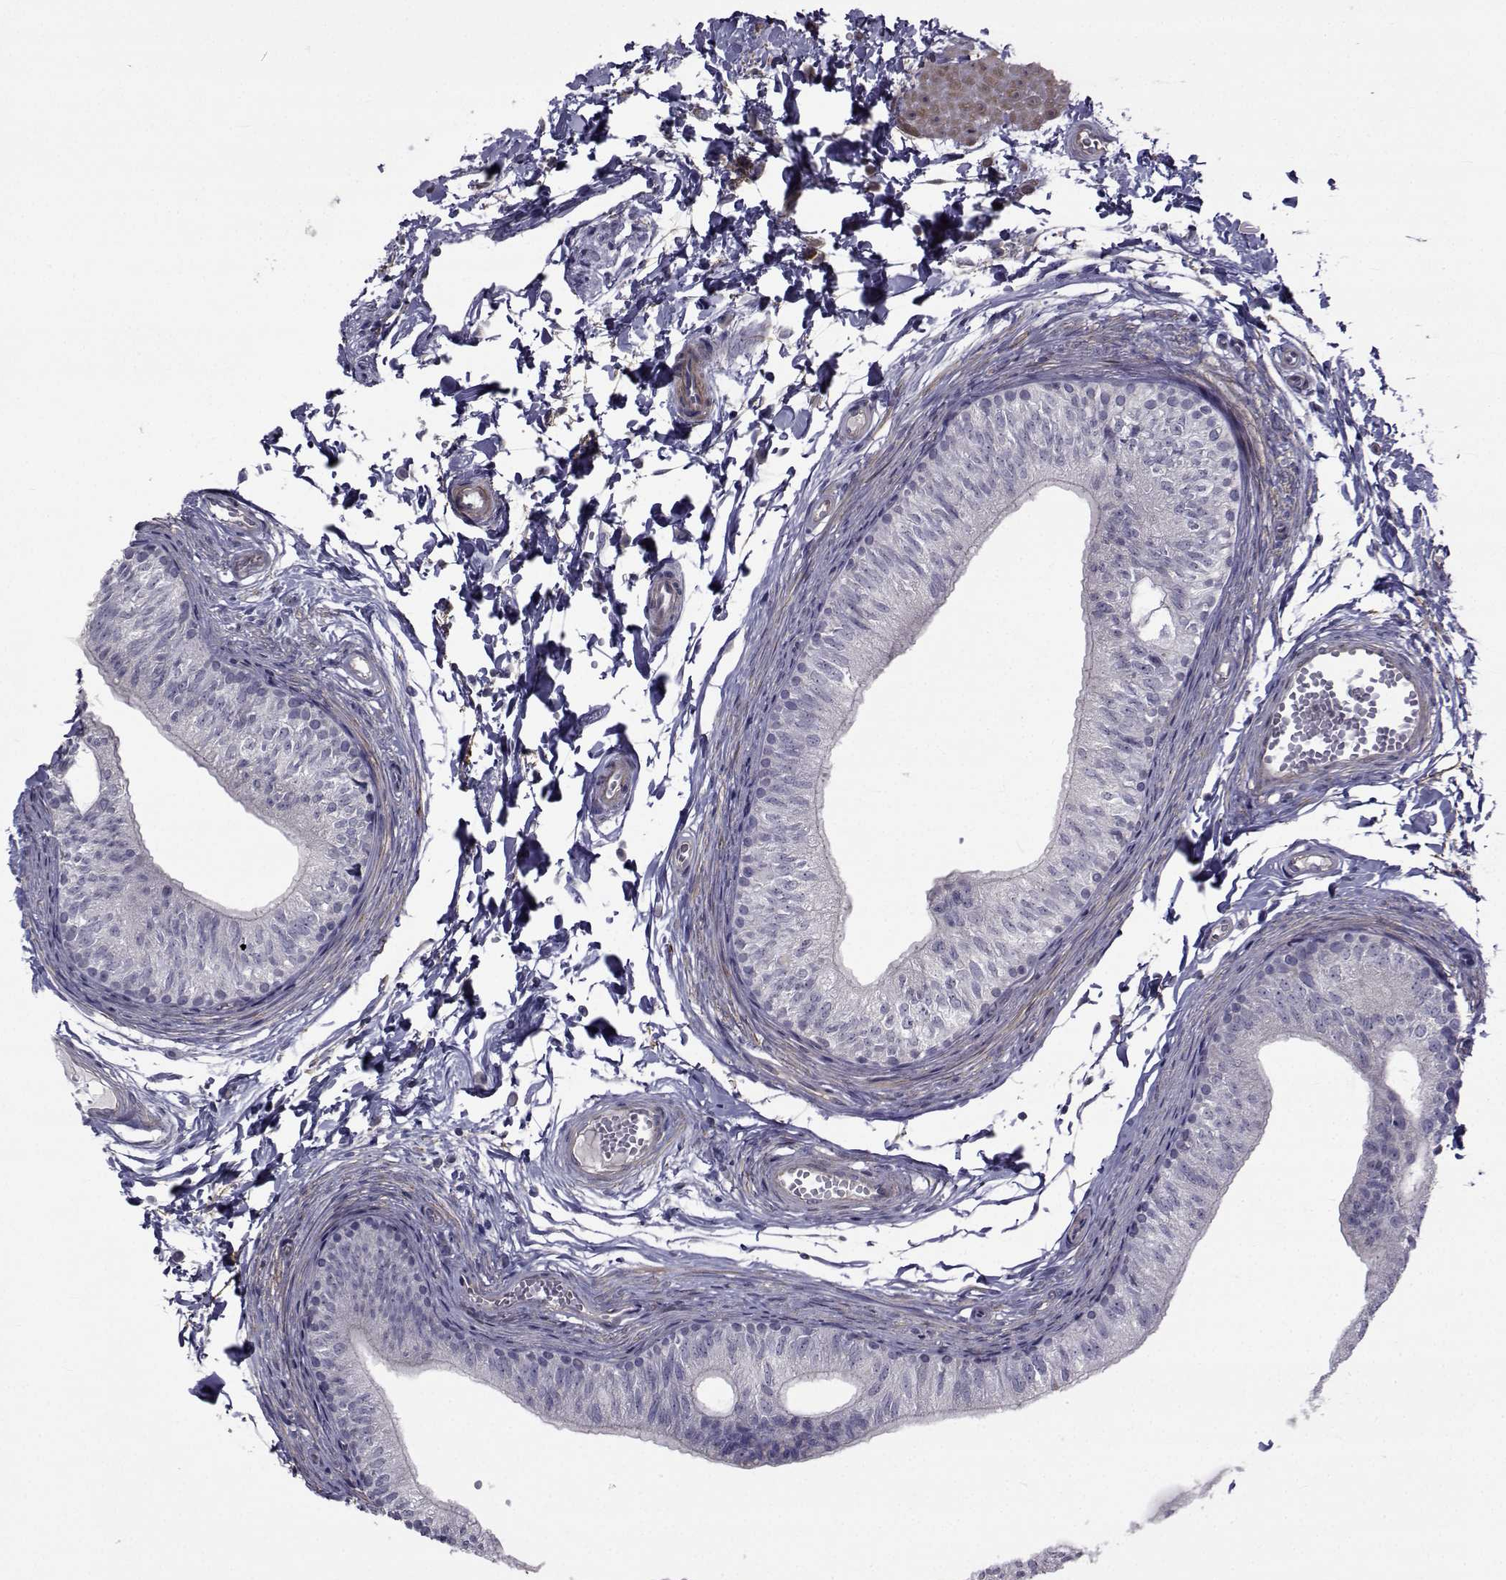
{"staining": {"intensity": "moderate", "quantity": "<25%", "location": "cytoplasmic/membranous"}, "tissue": "epididymis", "cell_type": "Glandular cells", "image_type": "normal", "snomed": [{"axis": "morphology", "description": "Normal tissue, NOS"}, {"axis": "topography", "description": "Epididymis"}], "caption": "Human epididymis stained with a brown dye reveals moderate cytoplasmic/membranous positive expression in about <25% of glandular cells.", "gene": "CFAP74", "patient": {"sex": "male", "age": 22}}